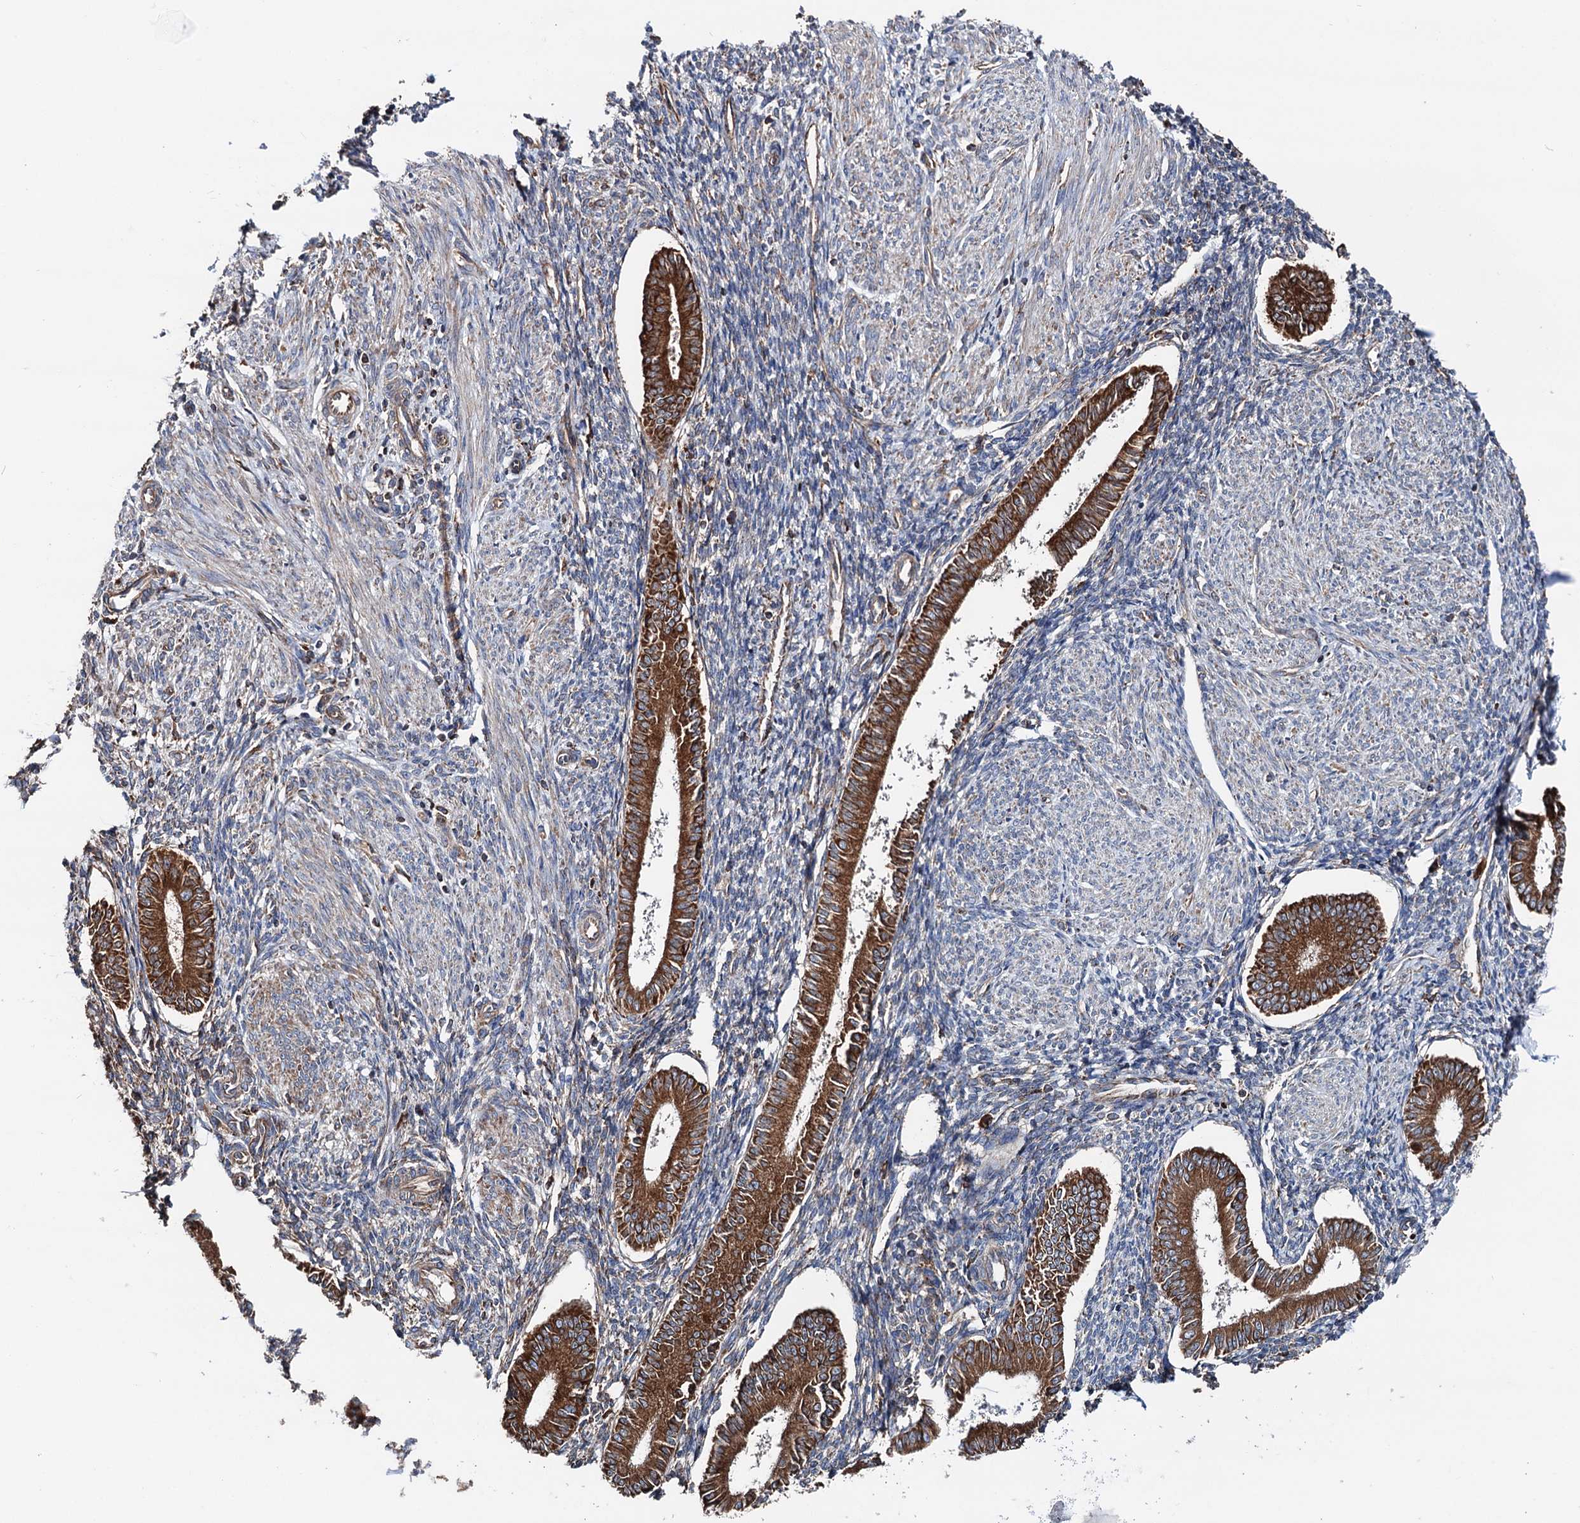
{"staining": {"intensity": "negative", "quantity": "none", "location": "none"}, "tissue": "endometrium", "cell_type": "Cells in endometrial stroma", "image_type": "normal", "snomed": [{"axis": "morphology", "description": "Normal tissue, NOS"}, {"axis": "topography", "description": "Uterus"}, {"axis": "topography", "description": "Endometrium"}], "caption": "The image demonstrates no significant staining in cells in endometrial stroma of endometrium.", "gene": "ERP29", "patient": {"sex": "female", "age": 48}}